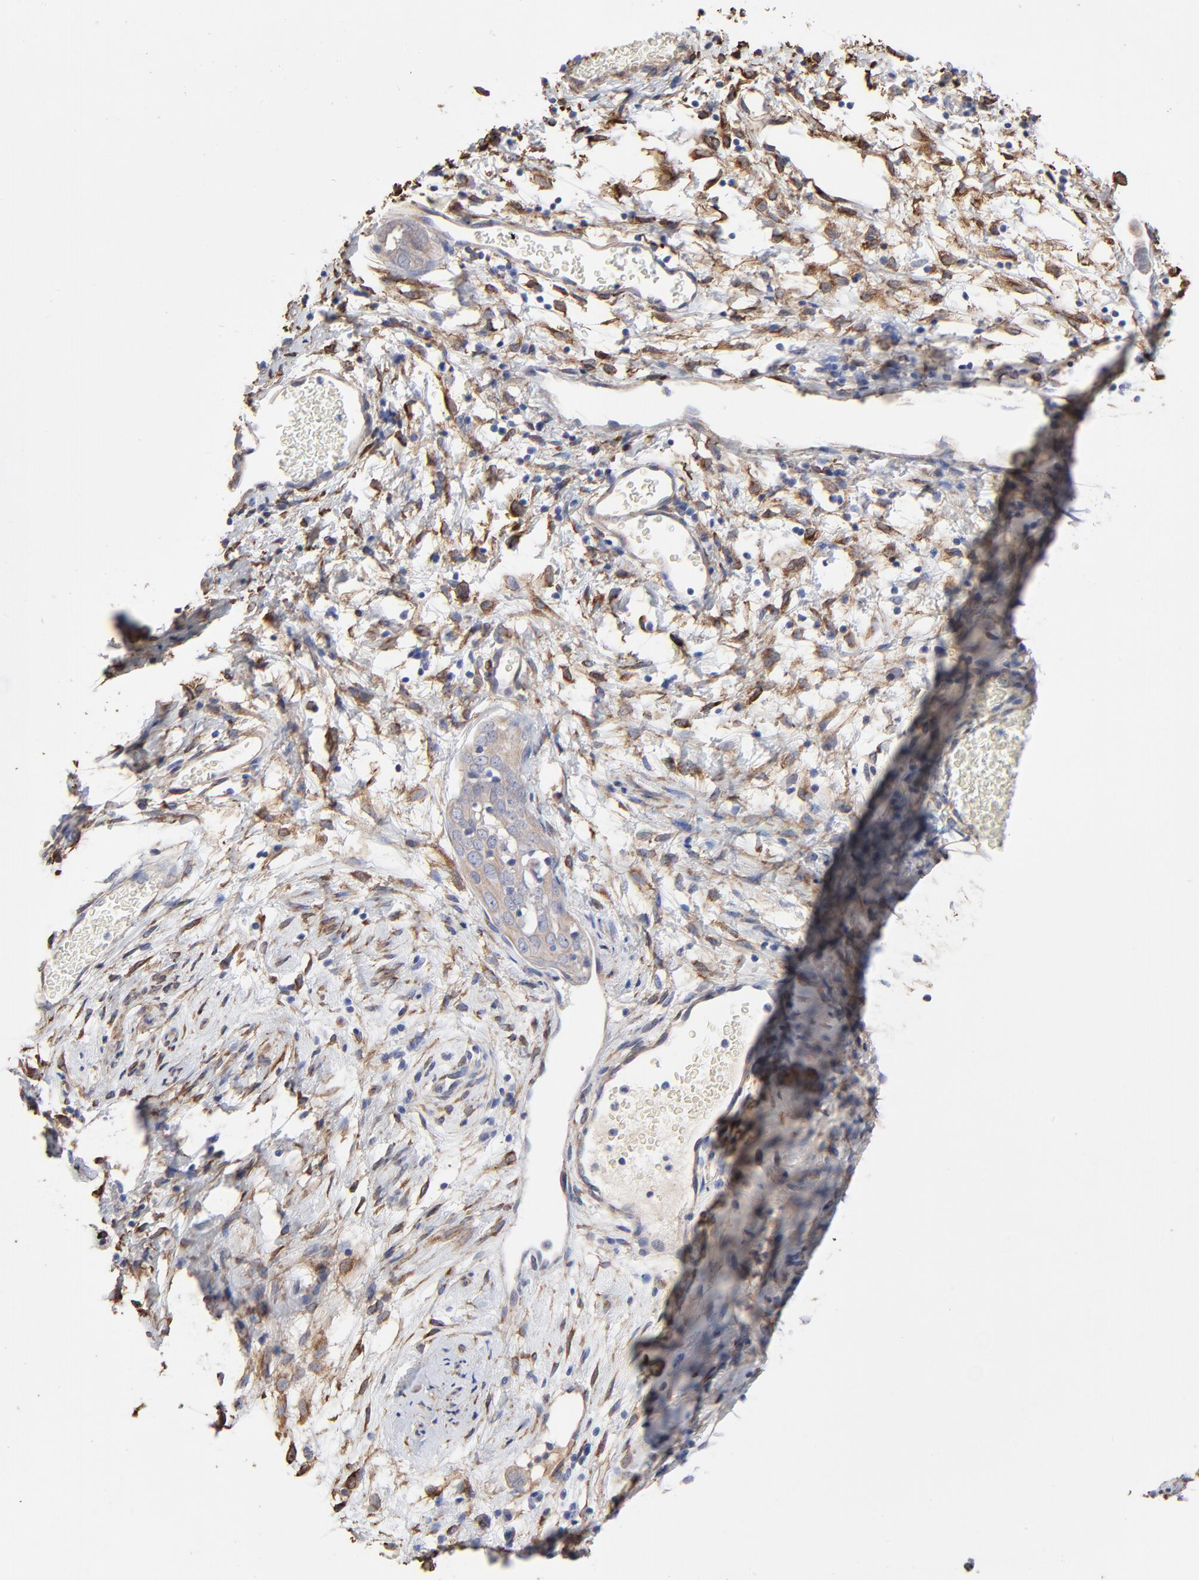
{"staining": {"intensity": "weak", "quantity": ">75%", "location": "cytoplasmic/membranous"}, "tissue": "cervical cancer", "cell_type": "Tumor cells", "image_type": "cancer", "snomed": [{"axis": "morphology", "description": "Normal tissue, NOS"}, {"axis": "morphology", "description": "Squamous cell carcinoma, NOS"}, {"axis": "topography", "description": "Cervix"}], "caption": "A photomicrograph of human cervical cancer stained for a protein displays weak cytoplasmic/membranous brown staining in tumor cells.", "gene": "CILP", "patient": {"sex": "female", "age": 67}}